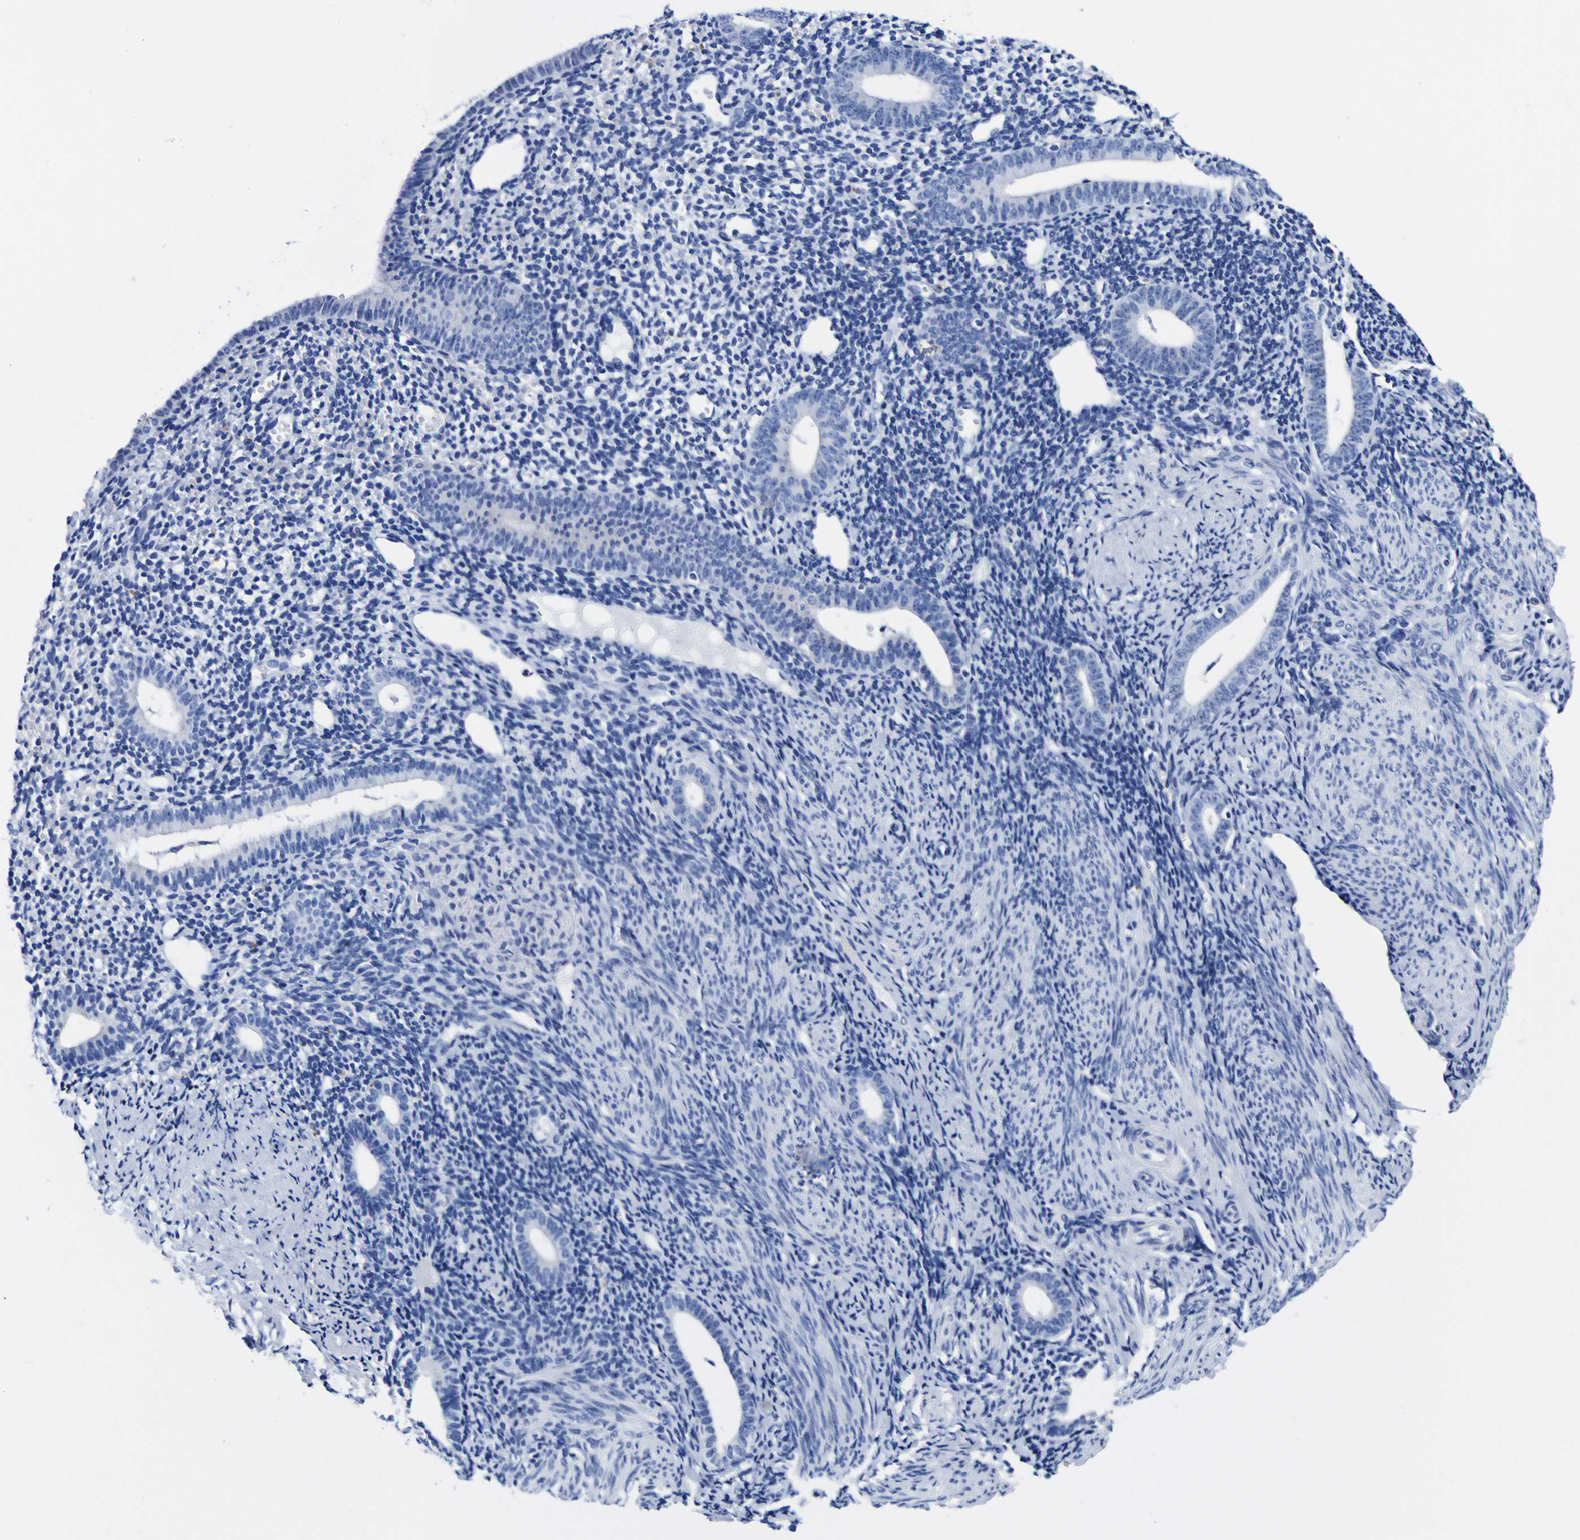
{"staining": {"intensity": "negative", "quantity": "none", "location": "none"}, "tissue": "endometrium", "cell_type": "Cells in endometrial stroma", "image_type": "normal", "snomed": [{"axis": "morphology", "description": "Normal tissue, NOS"}, {"axis": "topography", "description": "Endometrium"}], "caption": "The histopathology image displays no staining of cells in endometrial stroma in benign endometrium.", "gene": "HLA", "patient": {"sex": "female", "age": 50}}